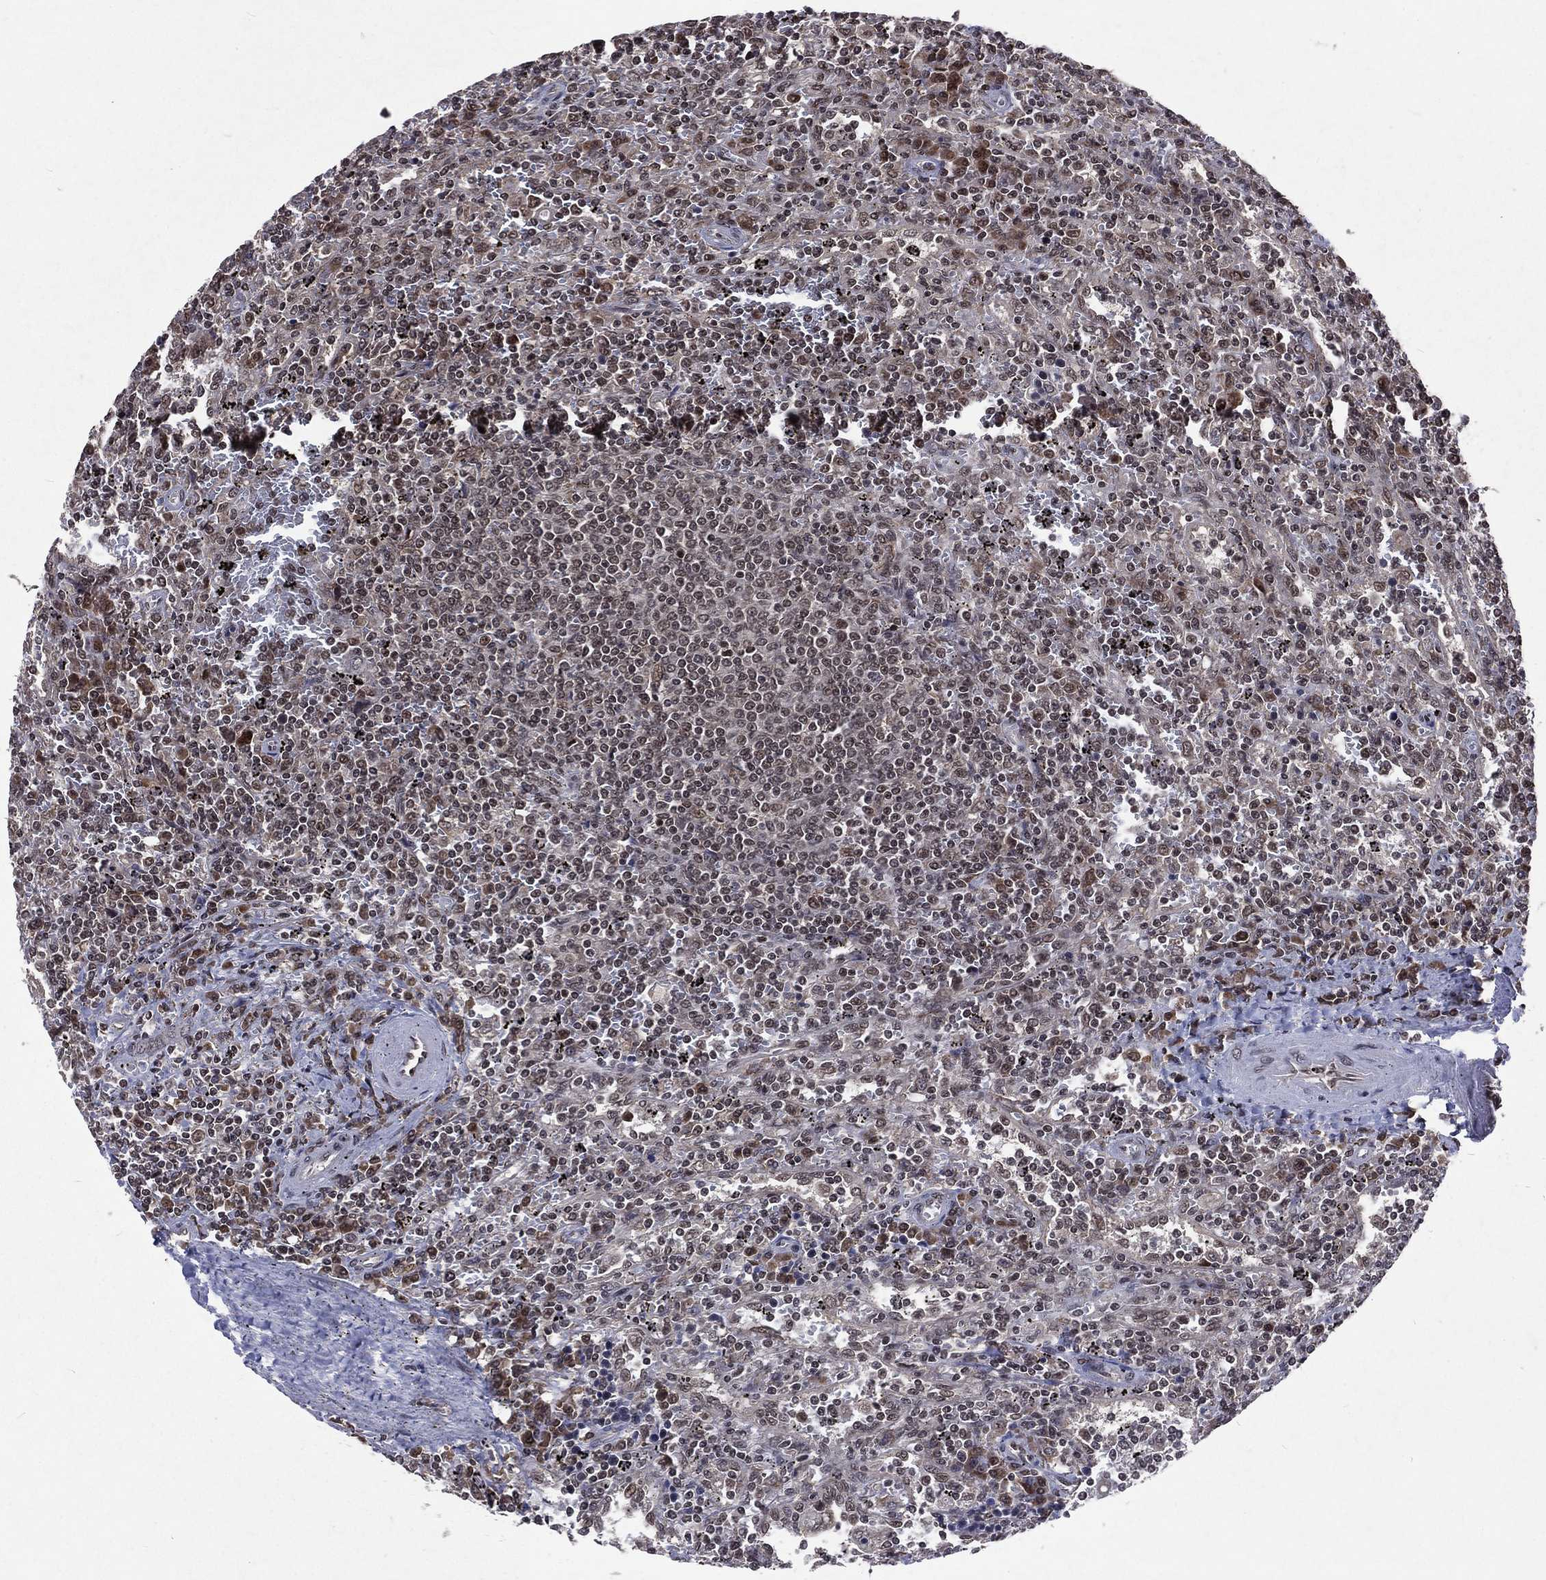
{"staining": {"intensity": "moderate", "quantity": "<25%", "location": "nuclear"}, "tissue": "lymphoma", "cell_type": "Tumor cells", "image_type": "cancer", "snomed": [{"axis": "morphology", "description": "Malignant lymphoma, non-Hodgkin's type, Low grade"}, {"axis": "topography", "description": "Spleen"}], "caption": "The micrograph shows a brown stain indicating the presence of a protein in the nuclear of tumor cells in low-grade malignant lymphoma, non-Hodgkin's type. The staining was performed using DAB to visualize the protein expression in brown, while the nuclei were stained in blue with hematoxylin (Magnification: 20x).", "gene": "DMAP1", "patient": {"sex": "male", "age": 62}}